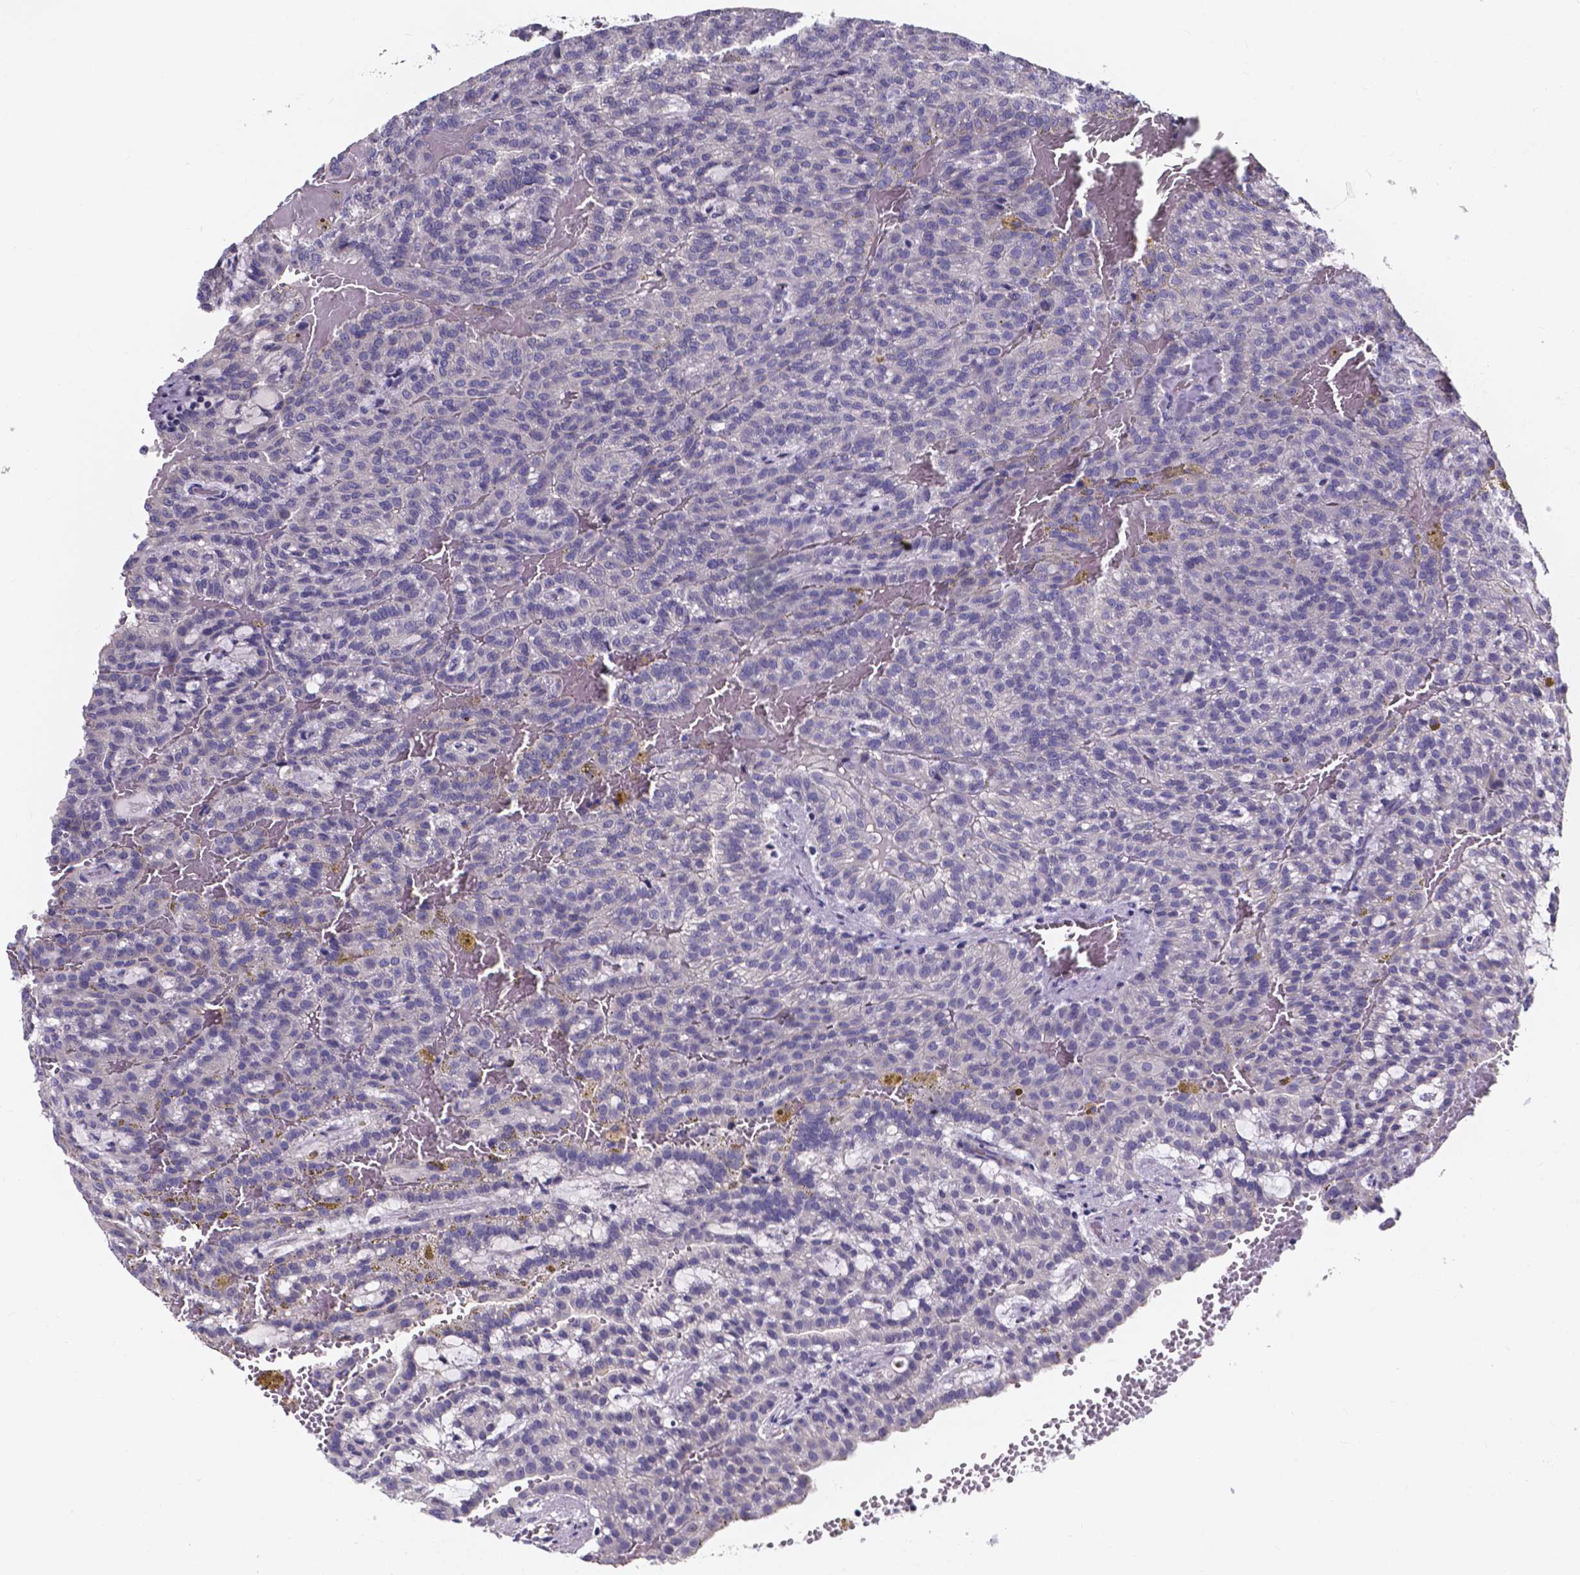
{"staining": {"intensity": "negative", "quantity": "none", "location": "none"}, "tissue": "renal cancer", "cell_type": "Tumor cells", "image_type": "cancer", "snomed": [{"axis": "morphology", "description": "Adenocarcinoma, NOS"}, {"axis": "topography", "description": "Kidney"}], "caption": "Tumor cells show no significant protein positivity in renal cancer.", "gene": "SPOCD1", "patient": {"sex": "male", "age": 63}}